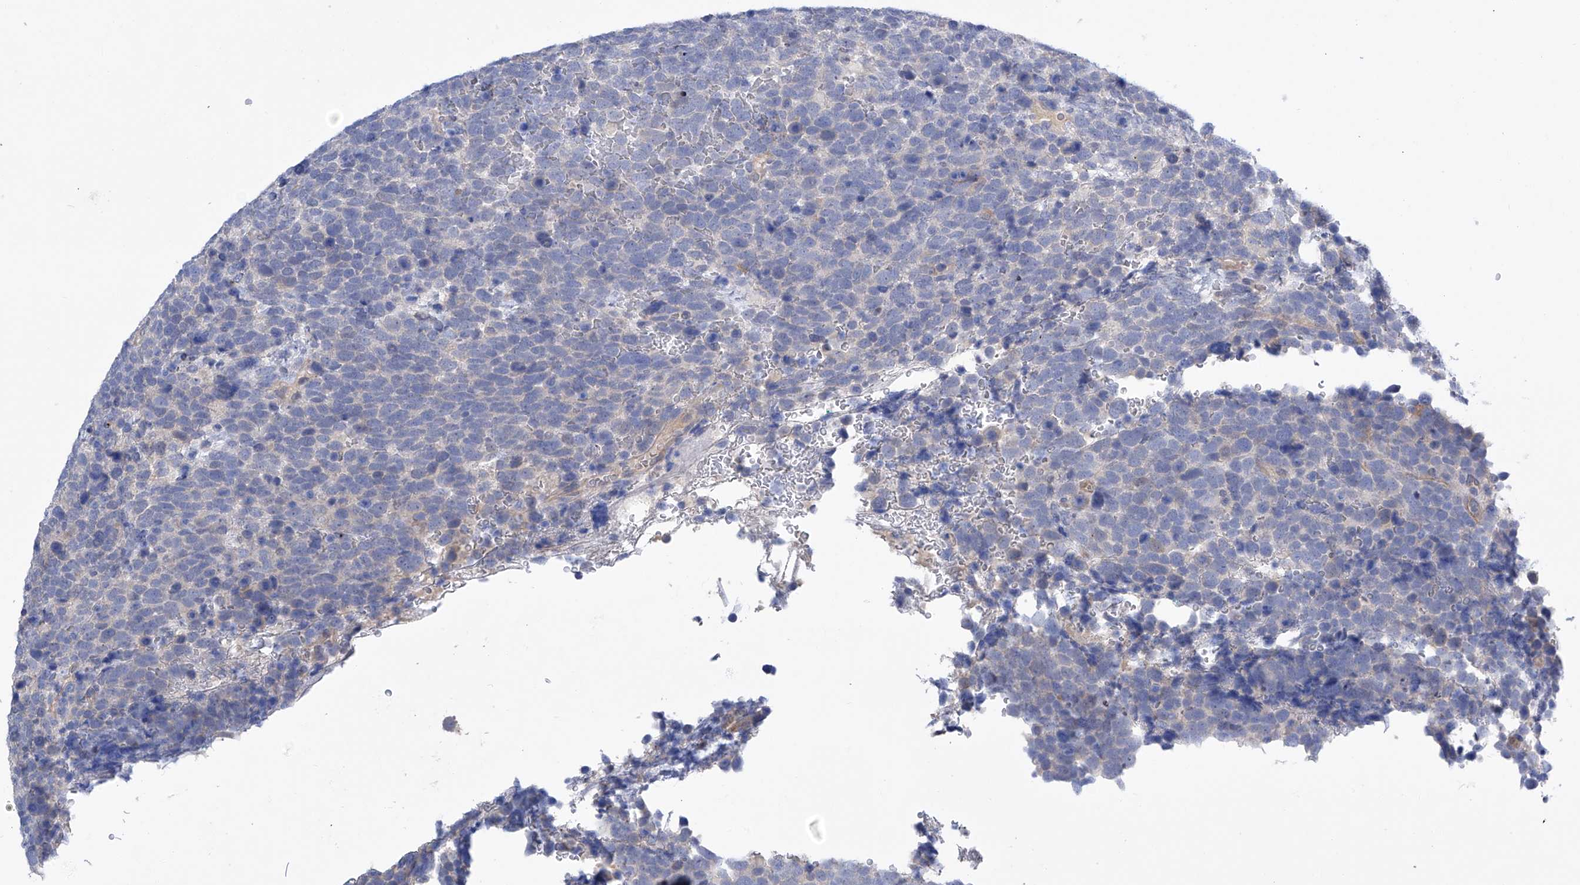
{"staining": {"intensity": "negative", "quantity": "none", "location": "none"}, "tissue": "urothelial cancer", "cell_type": "Tumor cells", "image_type": "cancer", "snomed": [{"axis": "morphology", "description": "Urothelial carcinoma, High grade"}, {"axis": "topography", "description": "Urinary bladder"}], "caption": "Human urothelial cancer stained for a protein using IHC demonstrates no positivity in tumor cells.", "gene": "PGM3", "patient": {"sex": "female", "age": 82}}